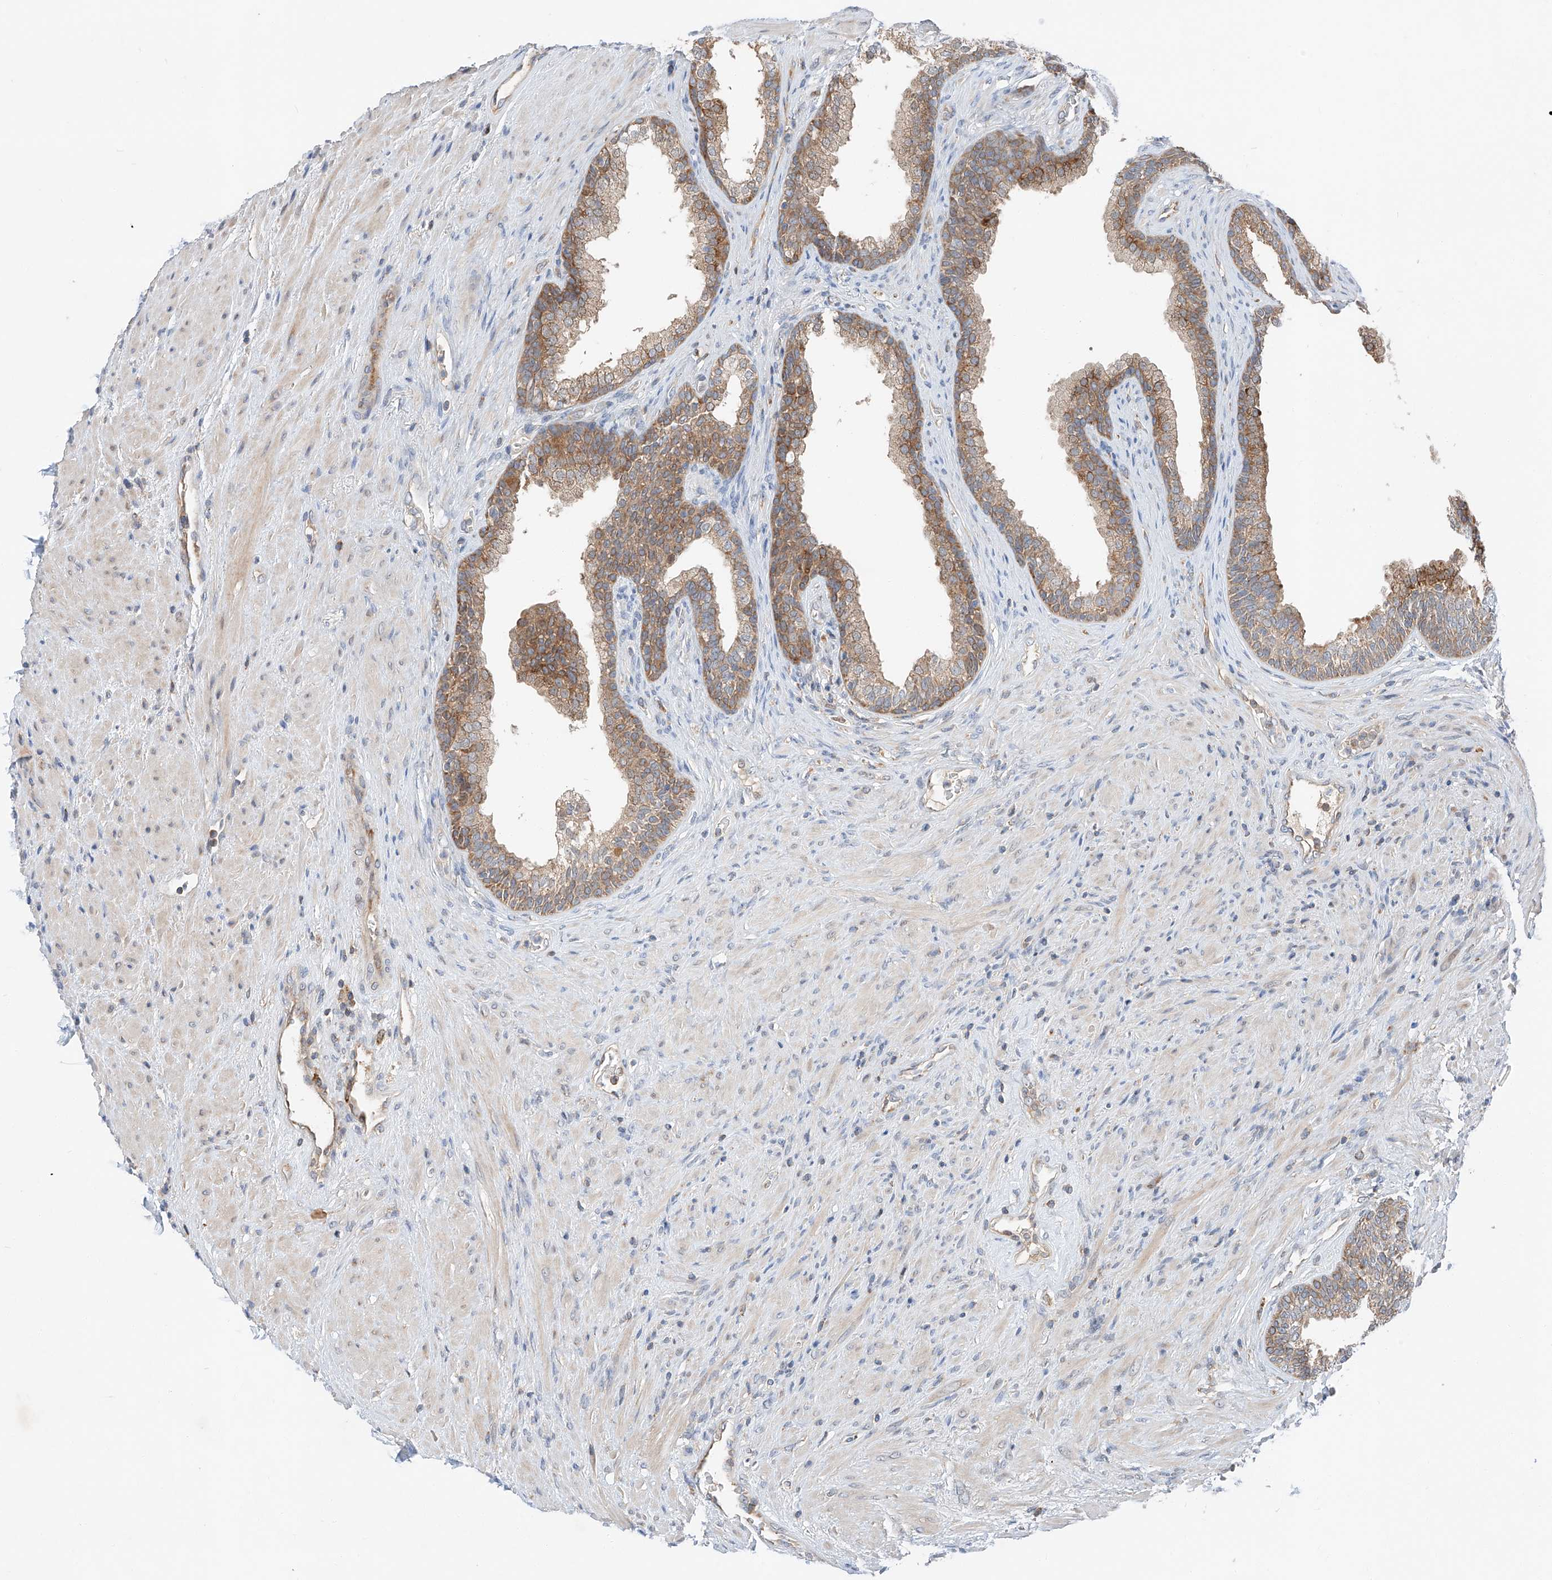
{"staining": {"intensity": "moderate", "quantity": ">75%", "location": "cytoplasmic/membranous"}, "tissue": "prostate", "cell_type": "Glandular cells", "image_type": "normal", "snomed": [{"axis": "morphology", "description": "Normal tissue, NOS"}, {"axis": "topography", "description": "Prostate"}], "caption": "A high-resolution image shows IHC staining of benign prostate, which demonstrates moderate cytoplasmic/membranous staining in approximately >75% of glandular cells.", "gene": "RUSC1", "patient": {"sex": "male", "age": 76}}